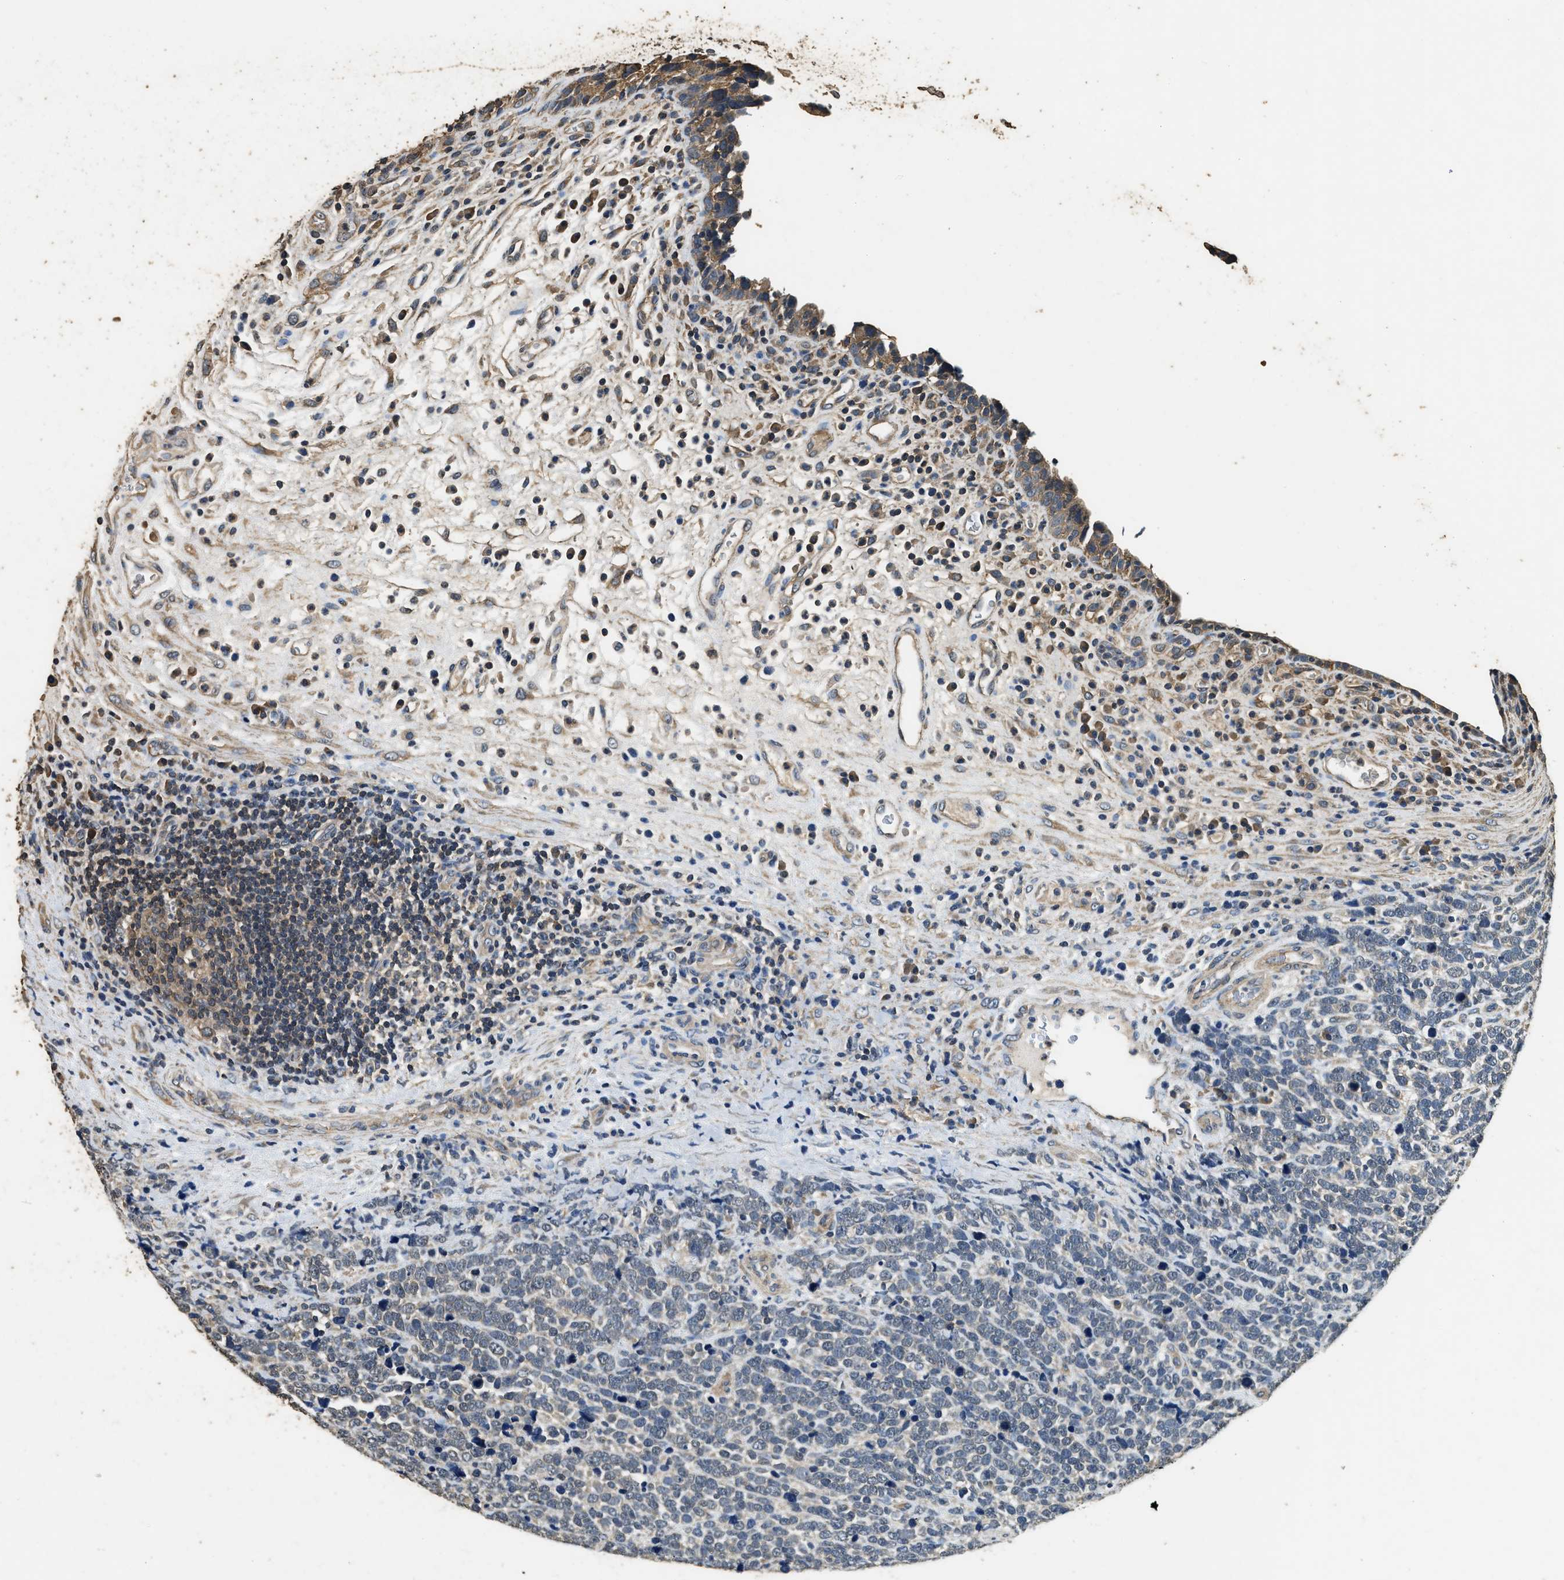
{"staining": {"intensity": "weak", "quantity": "<25%", "location": "cytoplasmic/membranous"}, "tissue": "urothelial cancer", "cell_type": "Tumor cells", "image_type": "cancer", "snomed": [{"axis": "morphology", "description": "Urothelial carcinoma, High grade"}, {"axis": "topography", "description": "Urinary bladder"}], "caption": "Immunohistochemical staining of human urothelial cancer exhibits no significant positivity in tumor cells.", "gene": "MIB1", "patient": {"sex": "female", "age": 82}}